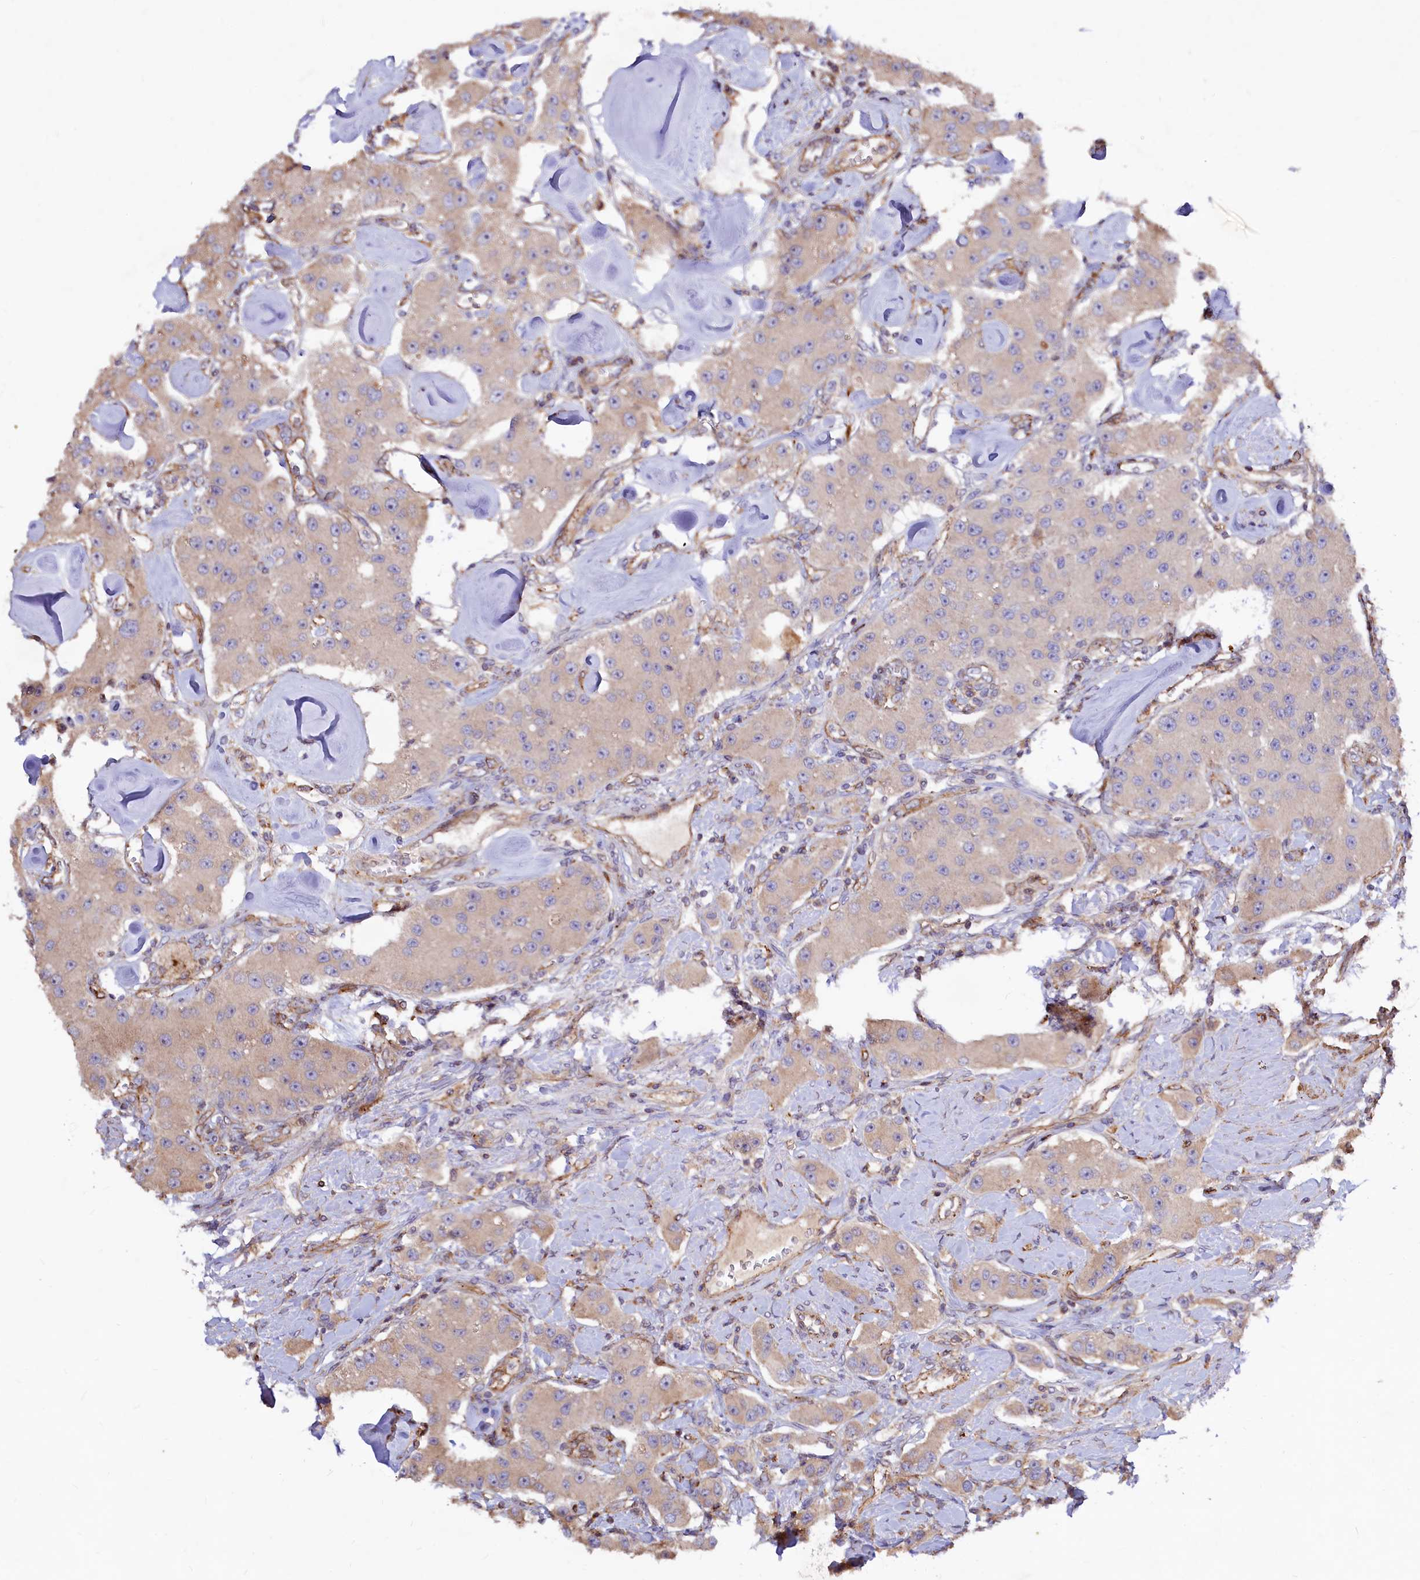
{"staining": {"intensity": "weak", "quantity": "25%-75%", "location": "cytoplasmic/membranous"}, "tissue": "carcinoid", "cell_type": "Tumor cells", "image_type": "cancer", "snomed": [{"axis": "morphology", "description": "Carcinoid, malignant, NOS"}, {"axis": "topography", "description": "Pancreas"}], "caption": "Brown immunohistochemical staining in carcinoid (malignant) exhibits weak cytoplasmic/membranous positivity in approximately 25%-75% of tumor cells.", "gene": "KLHDC4", "patient": {"sex": "male", "age": 41}}